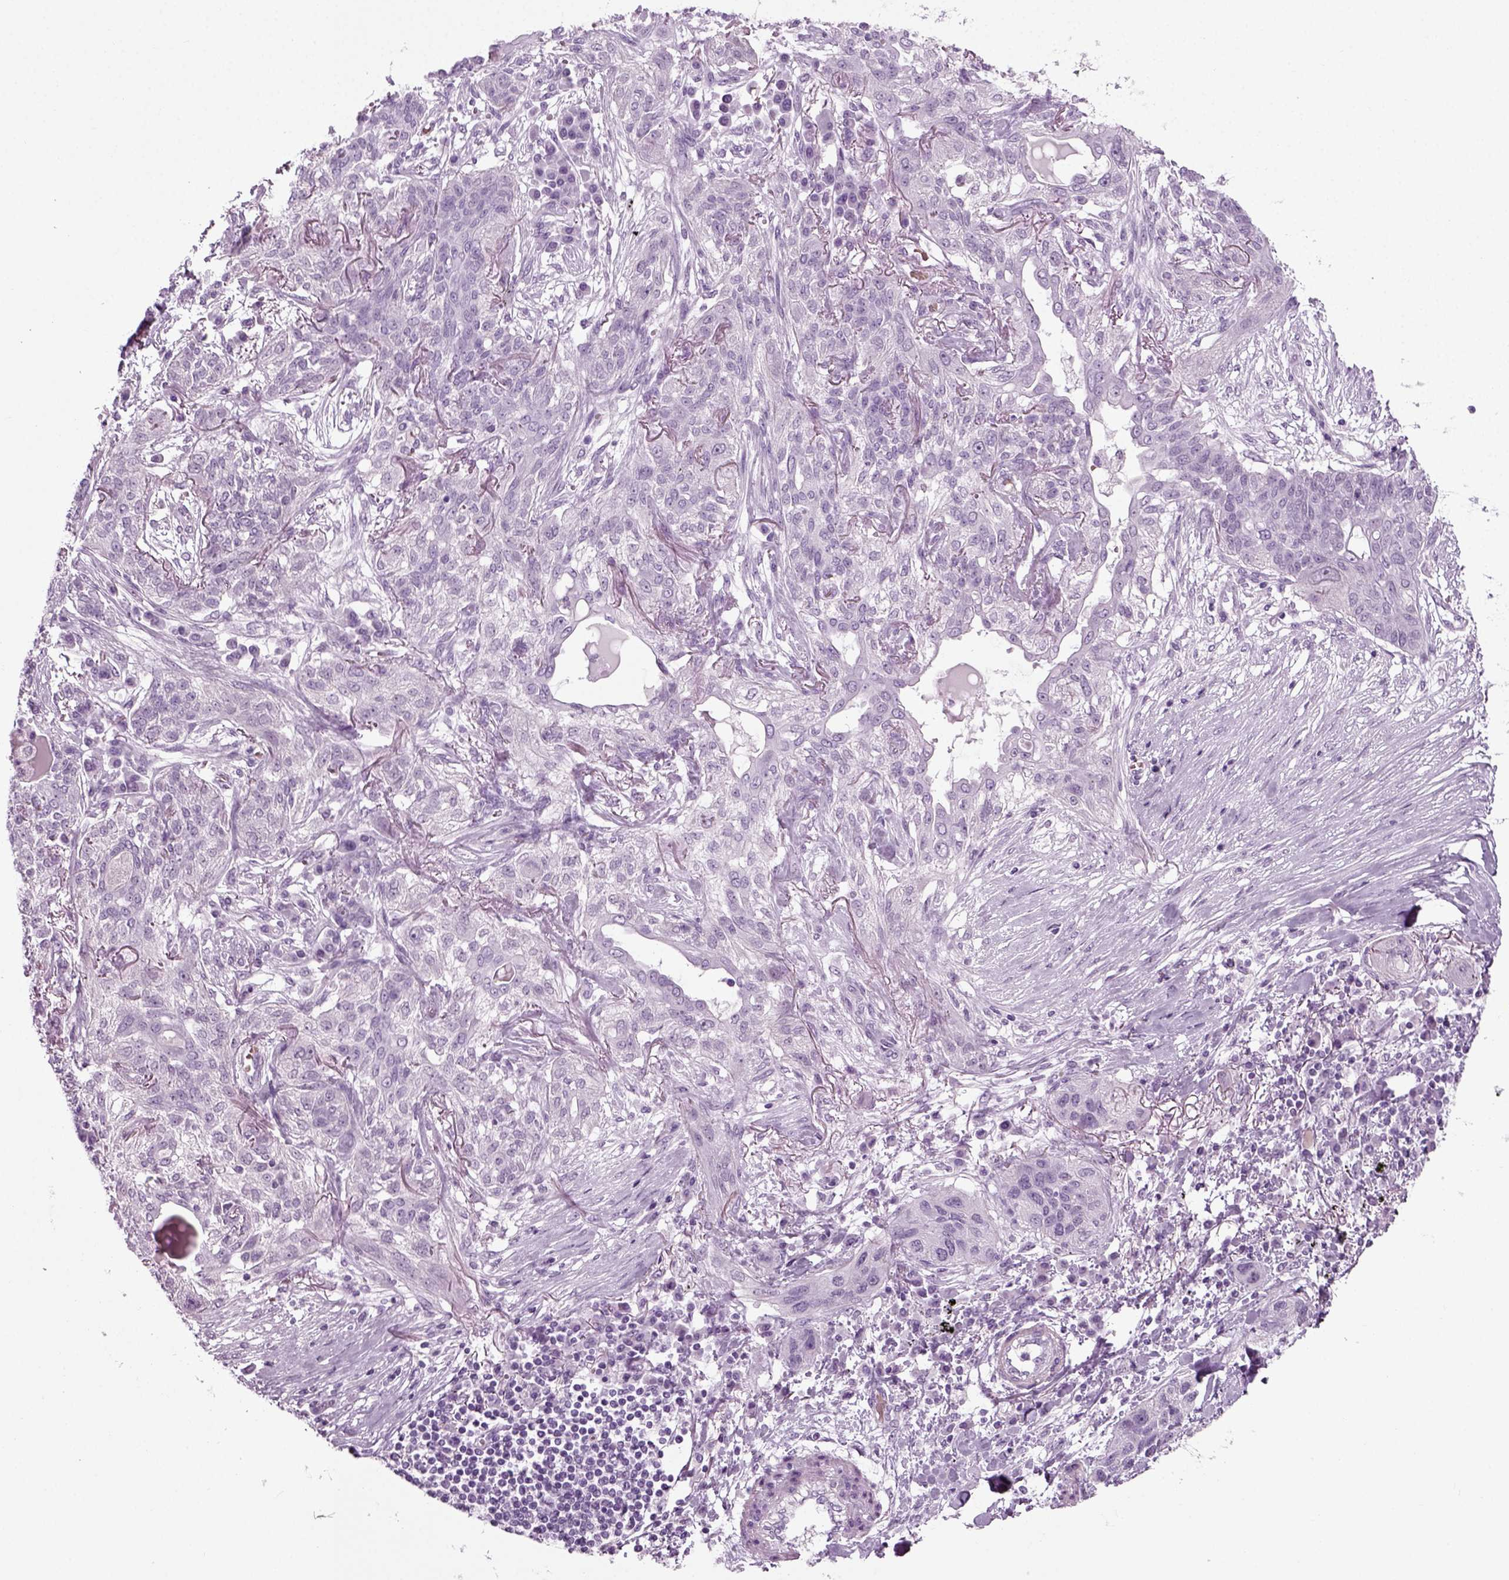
{"staining": {"intensity": "negative", "quantity": "none", "location": "none"}, "tissue": "lung cancer", "cell_type": "Tumor cells", "image_type": "cancer", "snomed": [{"axis": "morphology", "description": "Squamous cell carcinoma, NOS"}, {"axis": "topography", "description": "Lung"}], "caption": "The immunohistochemistry photomicrograph has no significant positivity in tumor cells of lung cancer tissue. Nuclei are stained in blue.", "gene": "ZC2HC1C", "patient": {"sex": "female", "age": 70}}